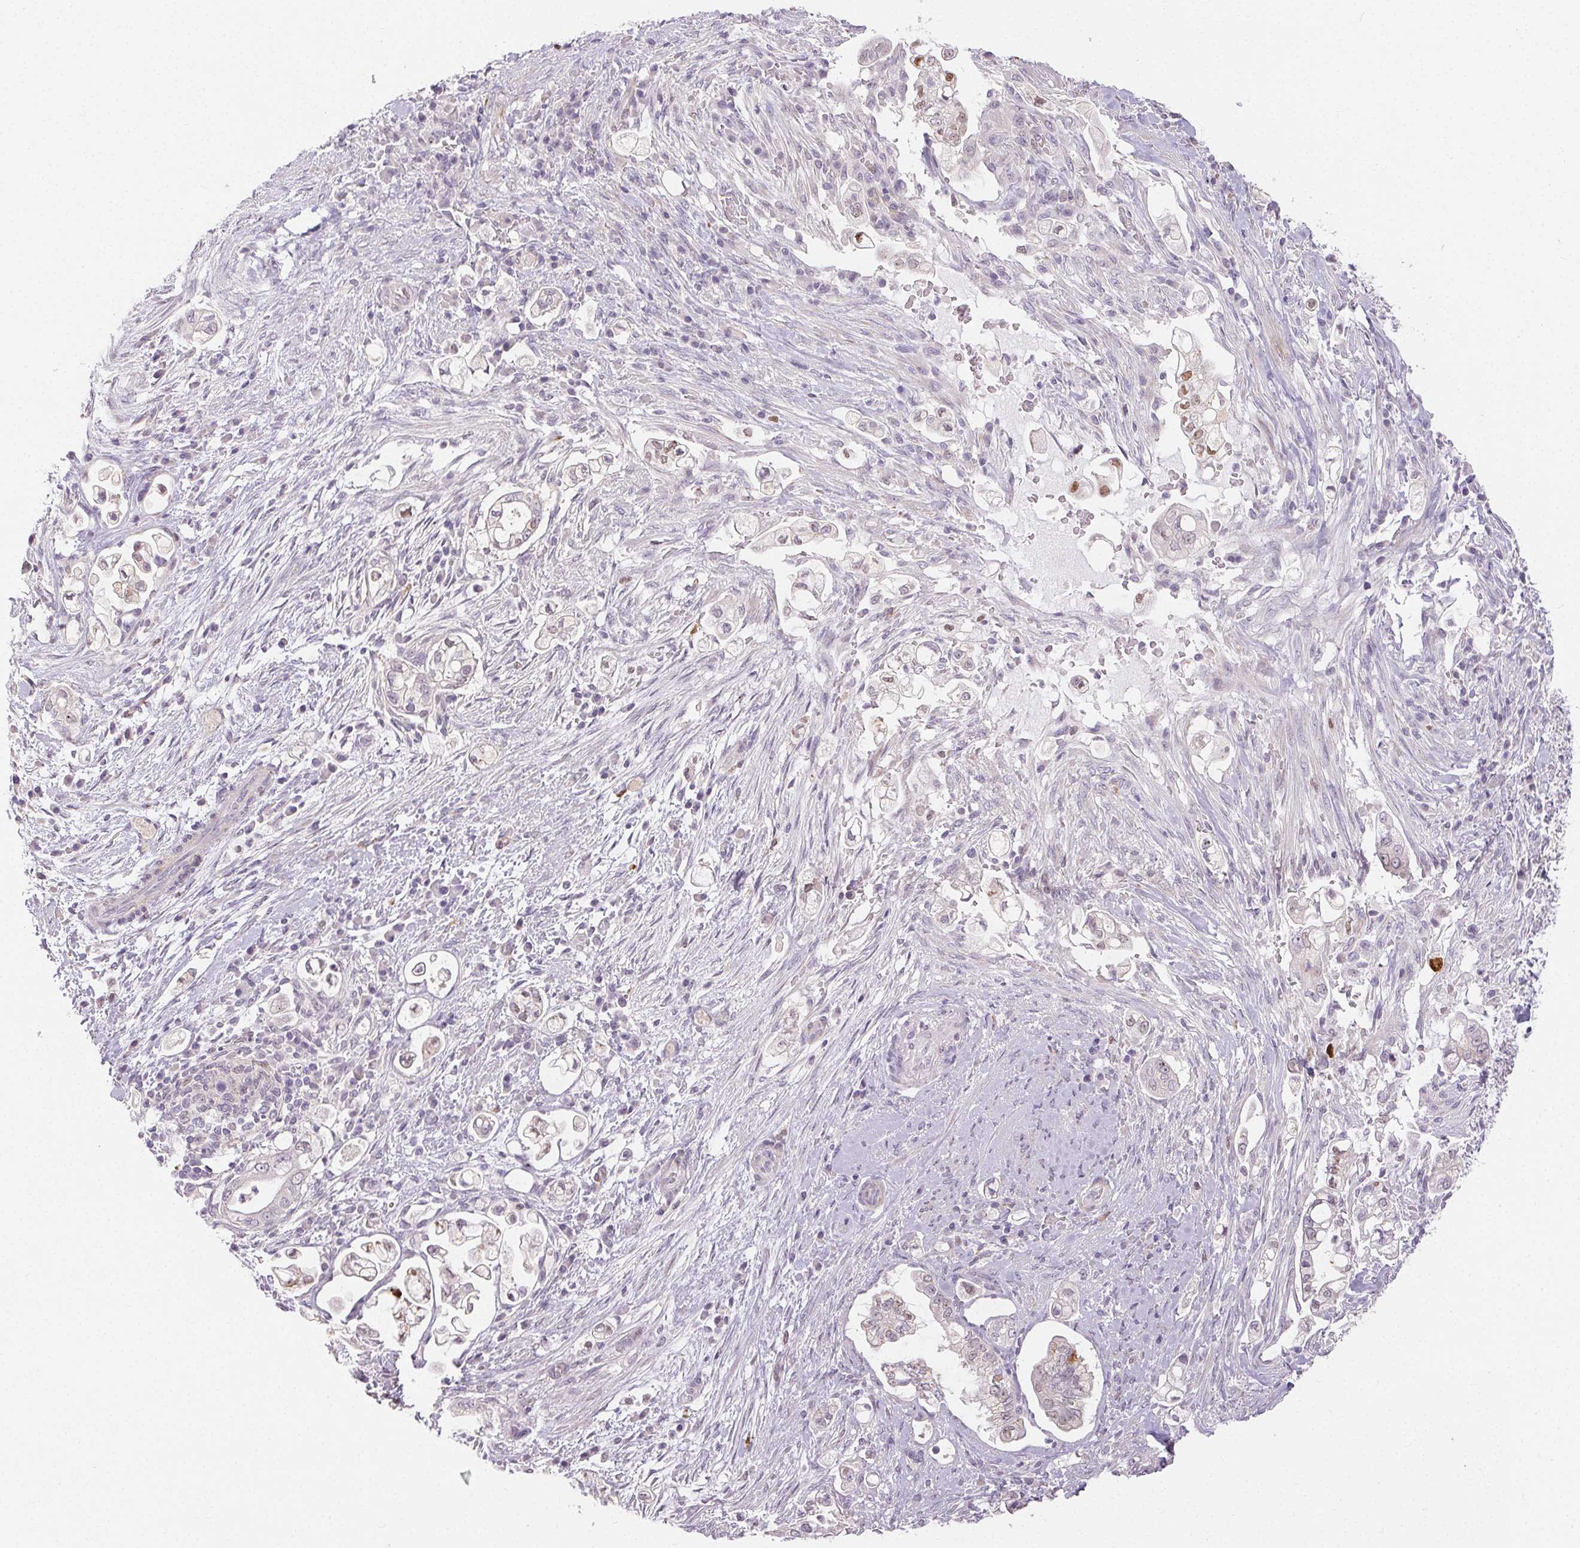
{"staining": {"intensity": "negative", "quantity": "none", "location": "none"}, "tissue": "pancreatic cancer", "cell_type": "Tumor cells", "image_type": "cancer", "snomed": [{"axis": "morphology", "description": "Adenocarcinoma, NOS"}, {"axis": "topography", "description": "Pancreas"}], "caption": "Immunohistochemistry (IHC) photomicrograph of pancreatic adenocarcinoma stained for a protein (brown), which shows no staining in tumor cells.", "gene": "RPGRIP1", "patient": {"sex": "female", "age": 69}}